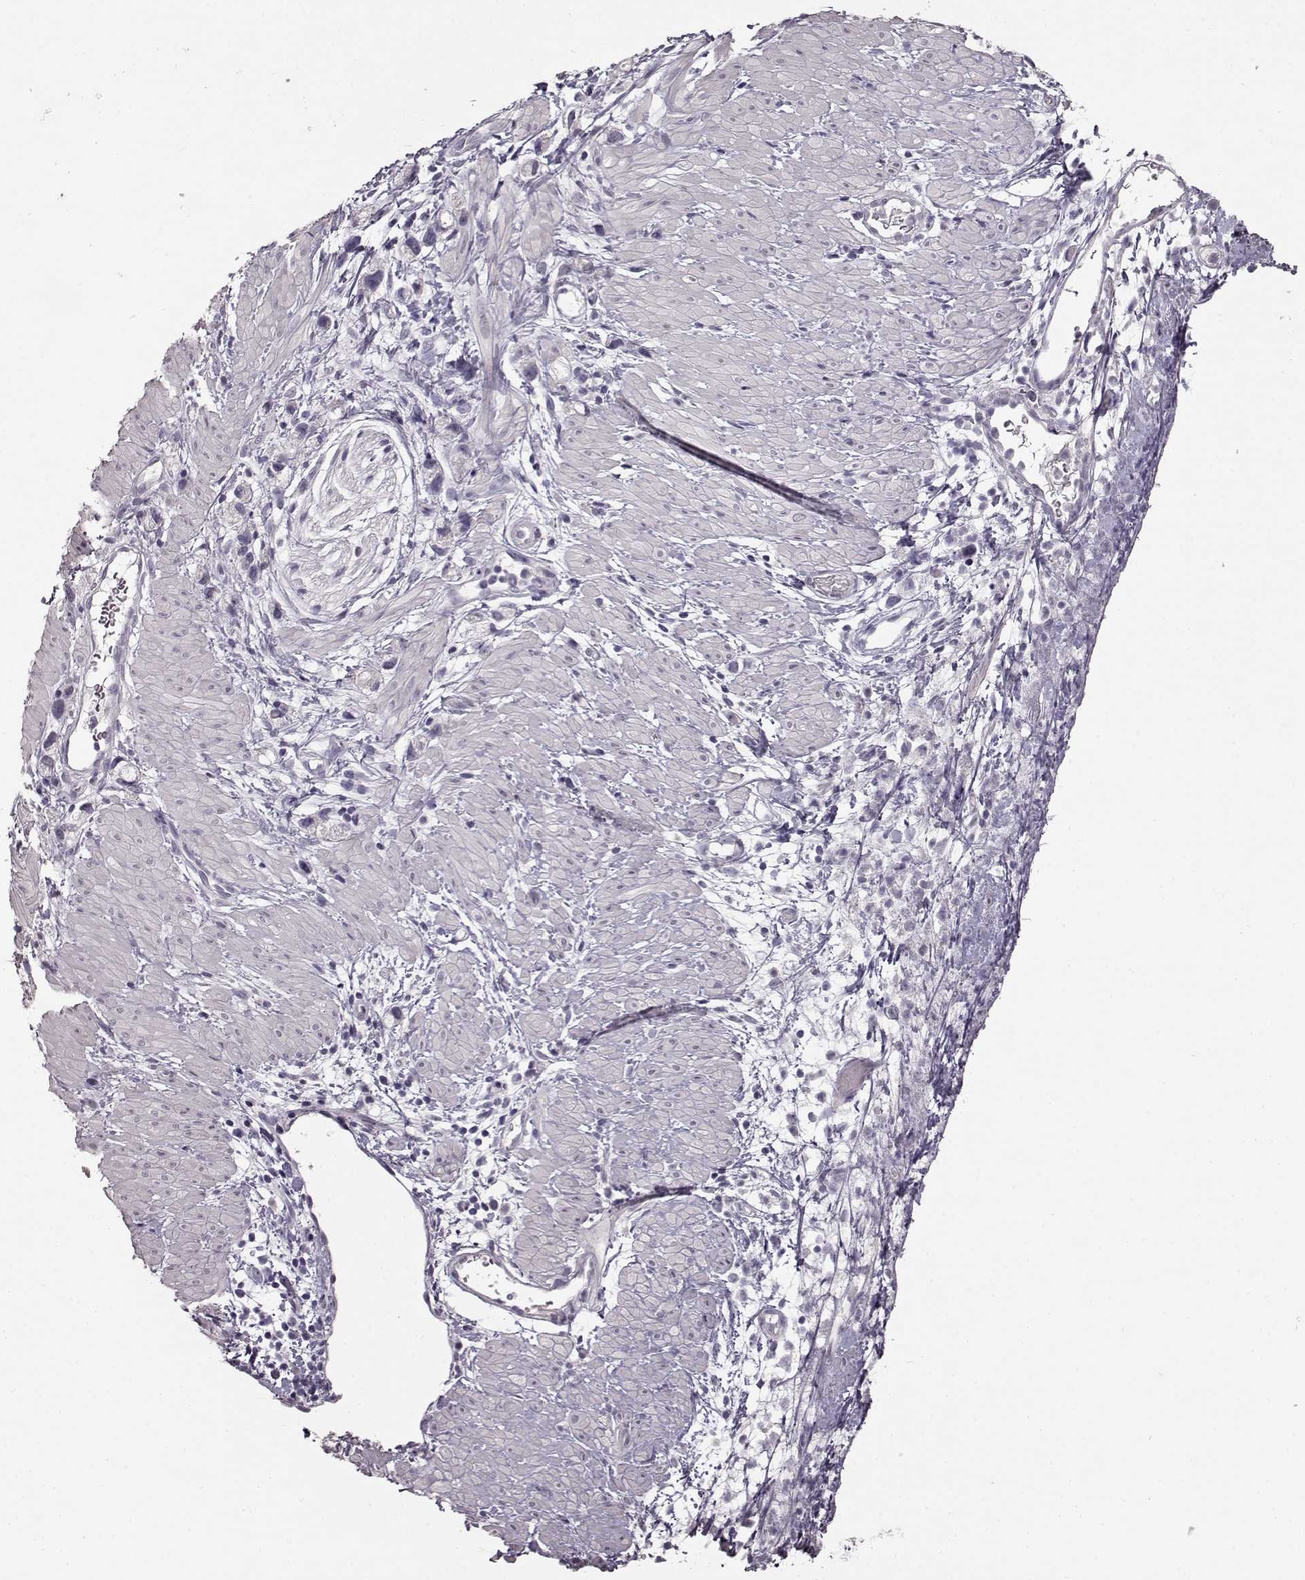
{"staining": {"intensity": "negative", "quantity": "none", "location": "none"}, "tissue": "stomach cancer", "cell_type": "Tumor cells", "image_type": "cancer", "snomed": [{"axis": "morphology", "description": "Adenocarcinoma, NOS"}, {"axis": "topography", "description": "Stomach"}], "caption": "Protein analysis of stomach cancer shows no significant expression in tumor cells.", "gene": "FSHB", "patient": {"sex": "female", "age": 59}}